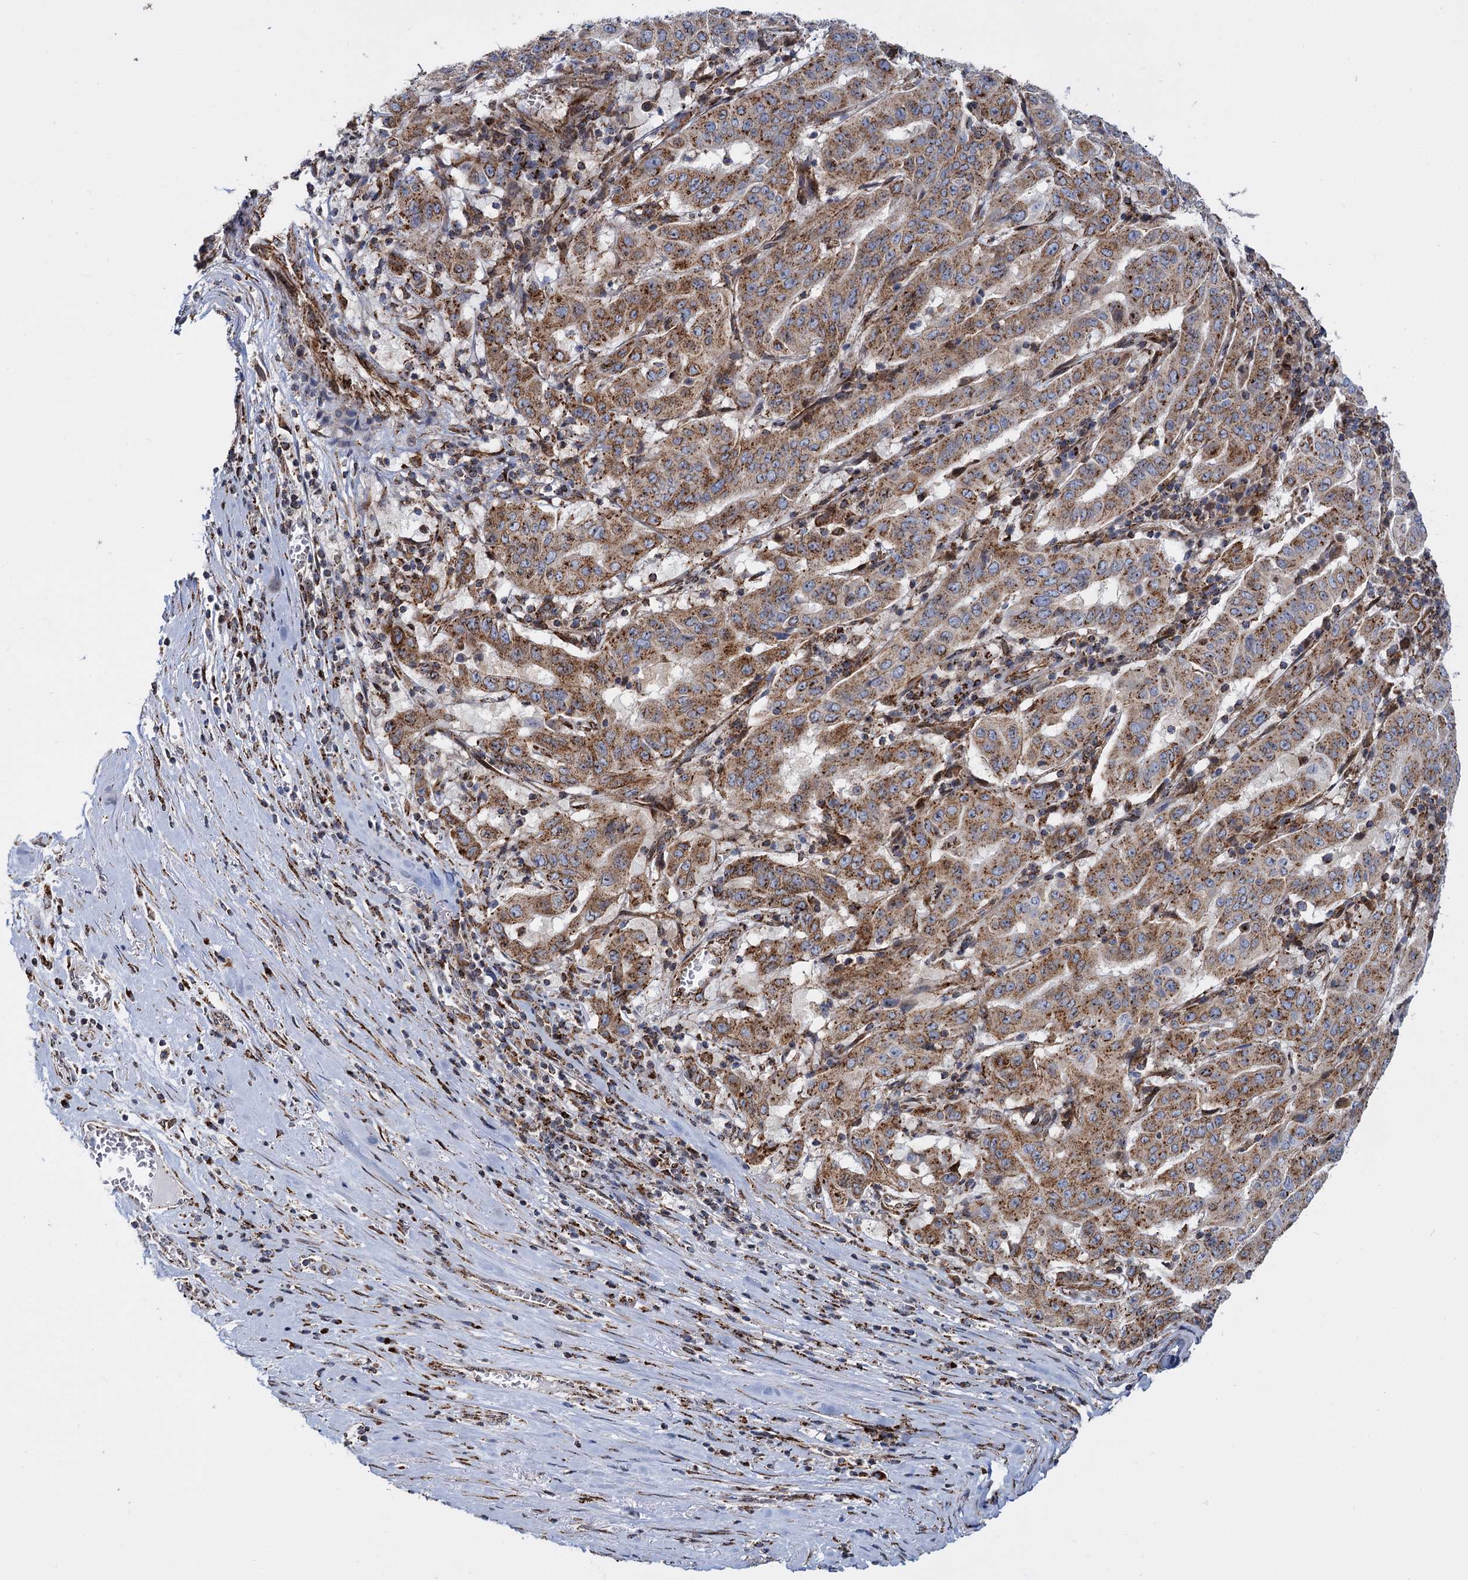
{"staining": {"intensity": "moderate", "quantity": ">75%", "location": "cytoplasmic/membranous"}, "tissue": "pancreatic cancer", "cell_type": "Tumor cells", "image_type": "cancer", "snomed": [{"axis": "morphology", "description": "Adenocarcinoma, NOS"}, {"axis": "topography", "description": "Pancreas"}], "caption": "Tumor cells reveal moderate cytoplasmic/membranous expression in approximately >75% of cells in pancreatic adenocarcinoma.", "gene": "SUPT20H", "patient": {"sex": "male", "age": 63}}